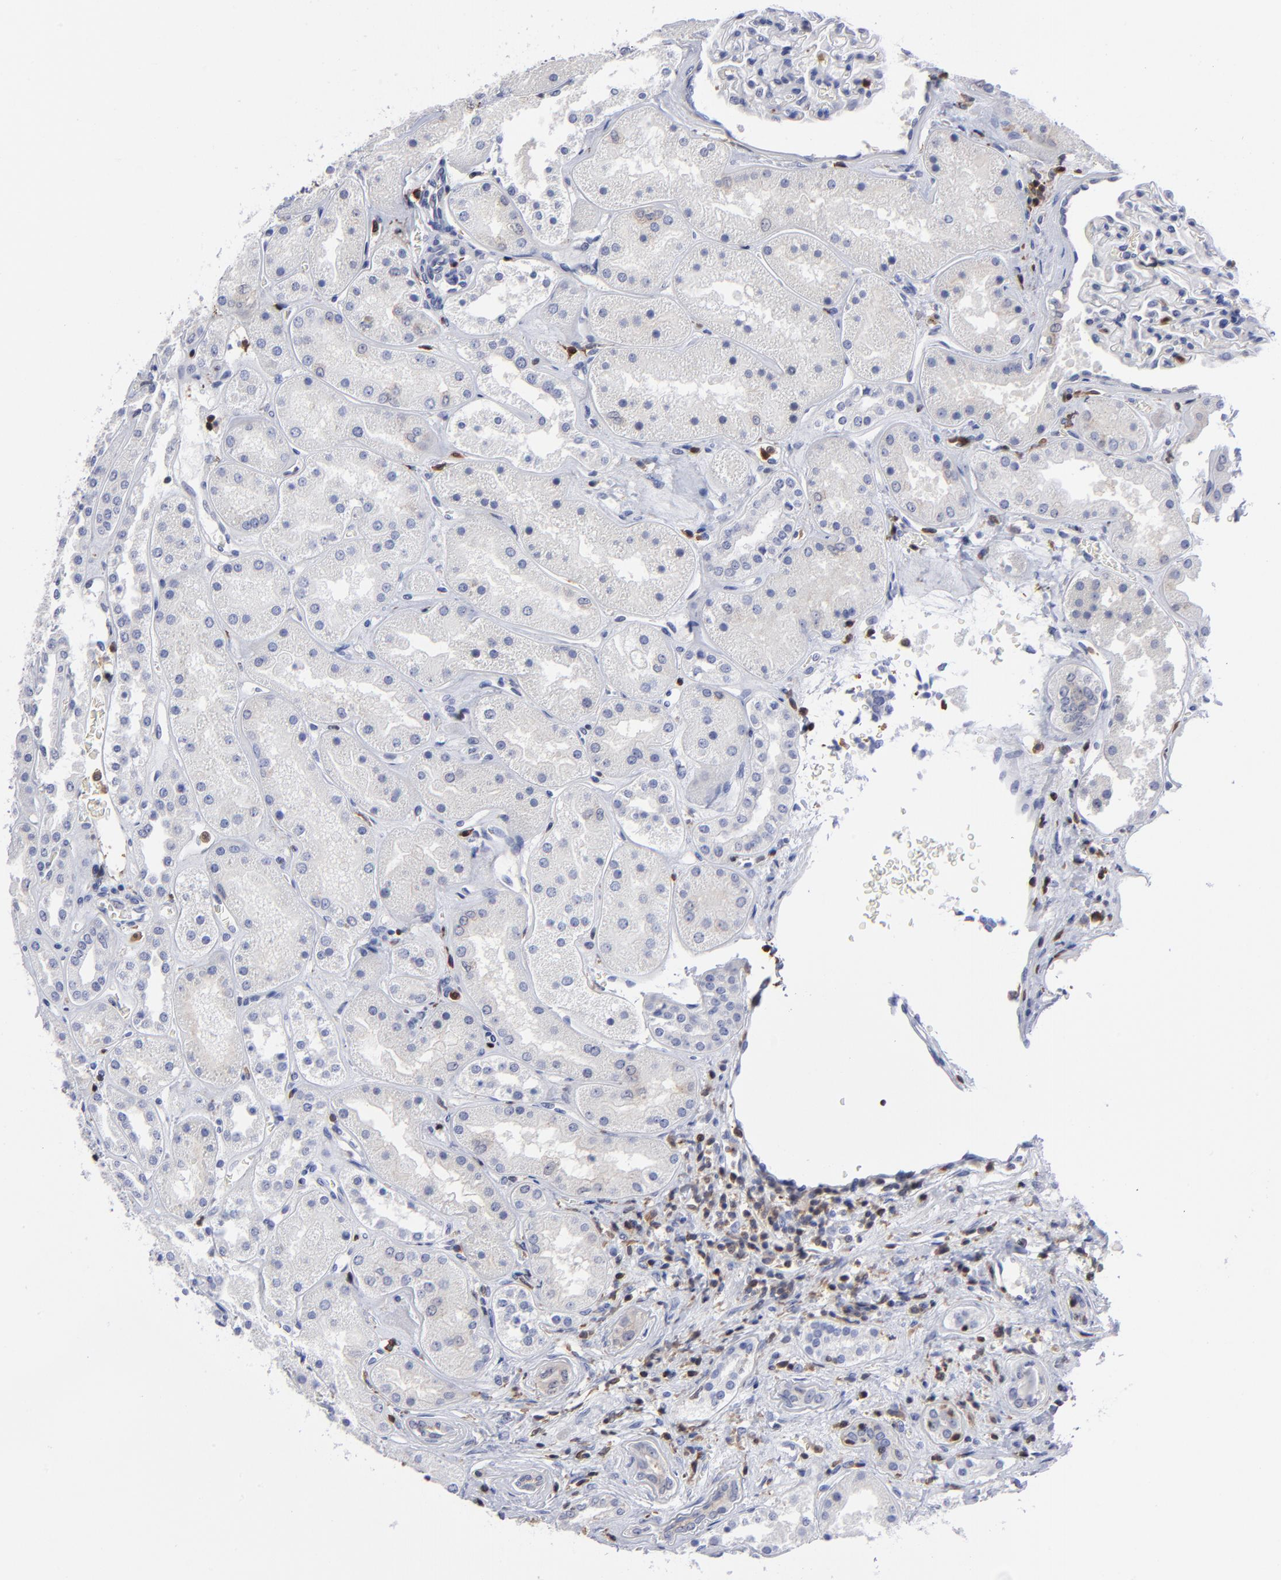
{"staining": {"intensity": "negative", "quantity": "none", "location": "none"}, "tissue": "kidney", "cell_type": "Cells in tubules", "image_type": "normal", "snomed": [{"axis": "morphology", "description": "Normal tissue, NOS"}, {"axis": "topography", "description": "Kidney"}], "caption": "This is an immunohistochemistry (IHC) histopathology image of normal kidney. There is no staining in cells in tubules.", "gene": "TBXT", "patient": {"sex": "male", "age": 28}}